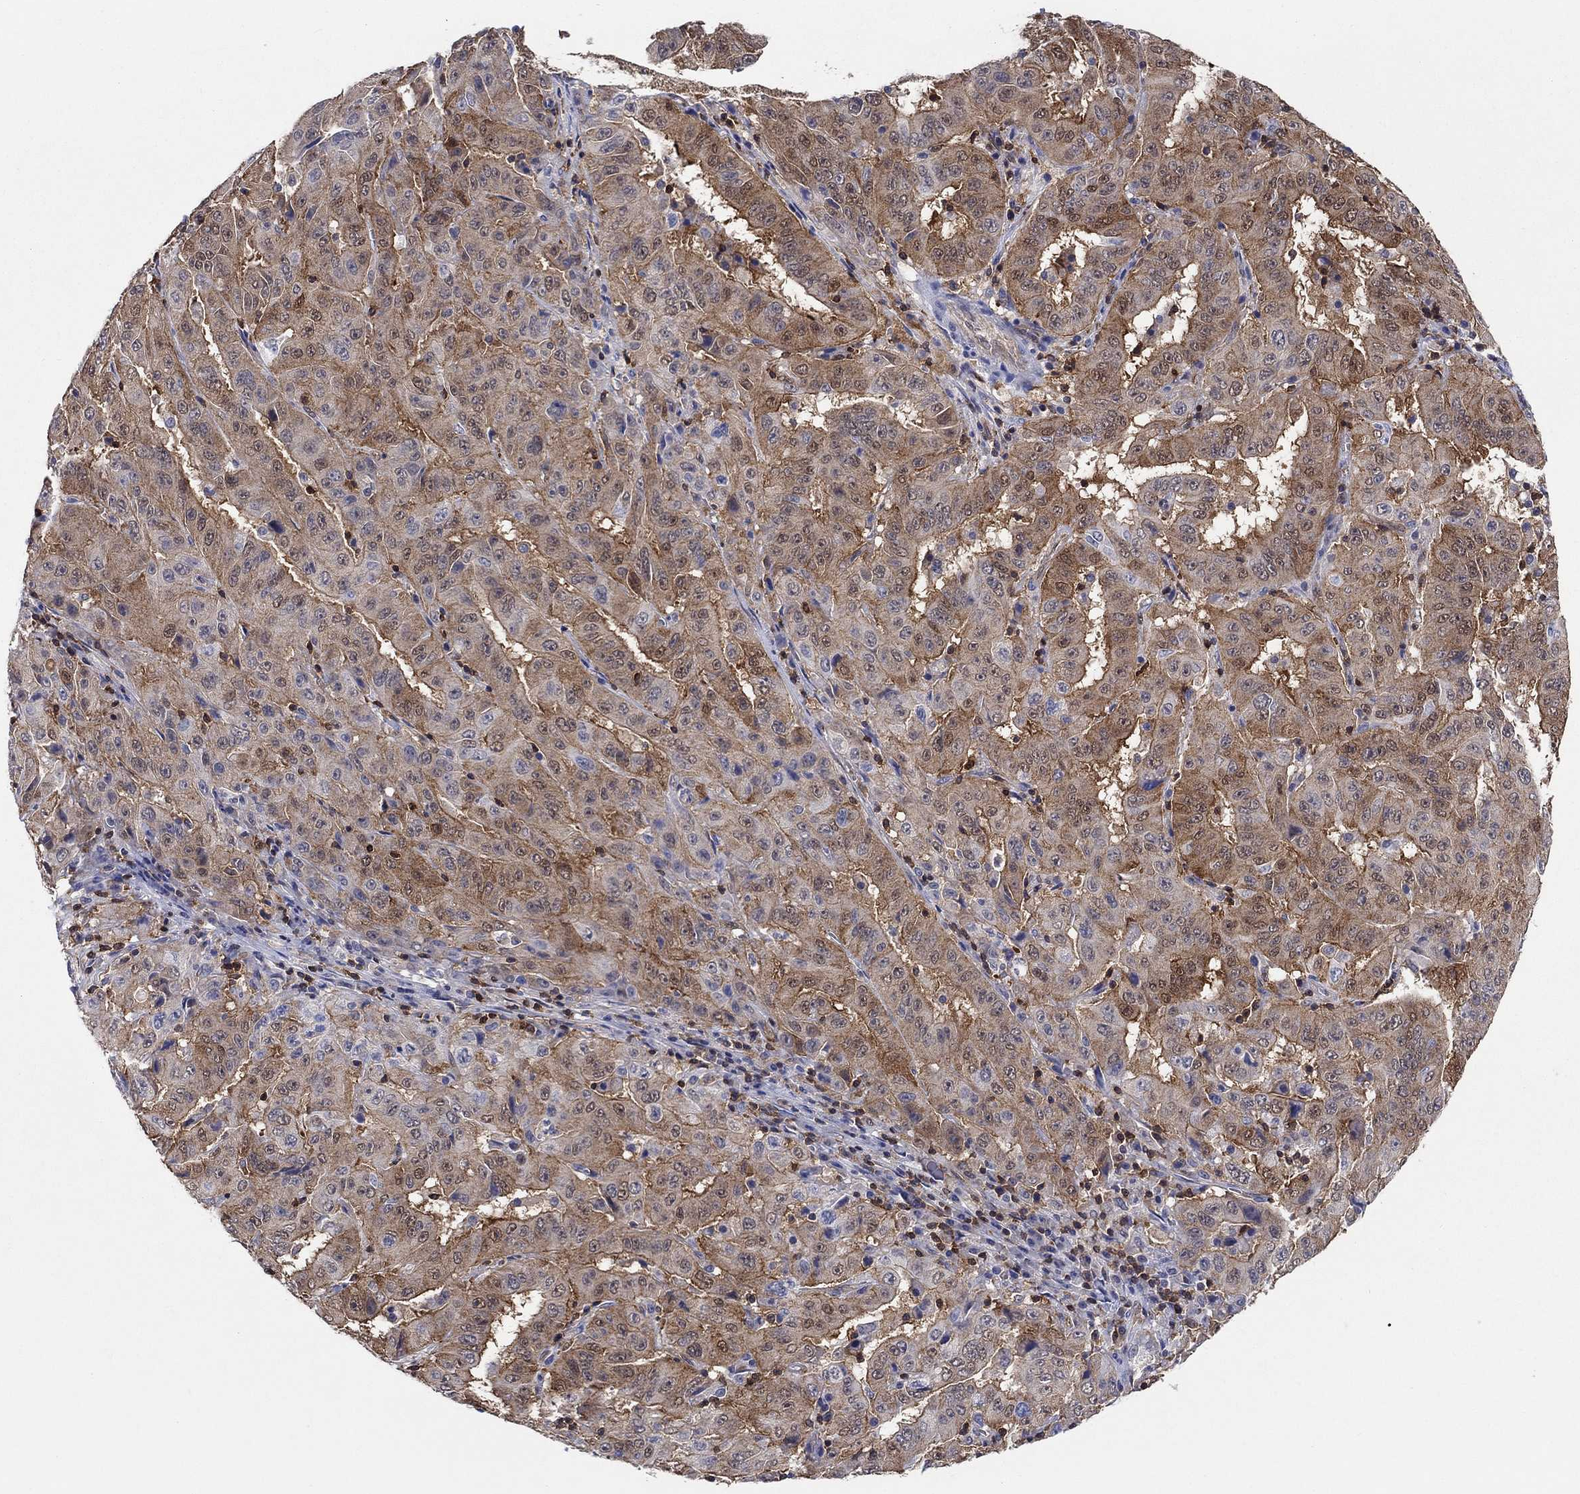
{"staining": {"intensity": "moderate", "quantity": "25%-75%", "location": "cytoplasmic/membranous"}, "tissue": "pancreatic cancer", "cell_type": "Tumor cells", "image_type": "cancer", "snomed": [{"axis": "morphology", "description": "Adenocarcinoma, NOS"}, {"axis": "topography", "description": "Pancreas"}], "caption": "Immunohistochemistry (IHC) (DAB) staining of pancreatic adenocarcinoma exhibits moderate cytoplasmic/membranous protein expression in approximately 25%-75% of tumor cells.", "gene": "AGFG2", "patient": {"sex": "male", "age": 63}}